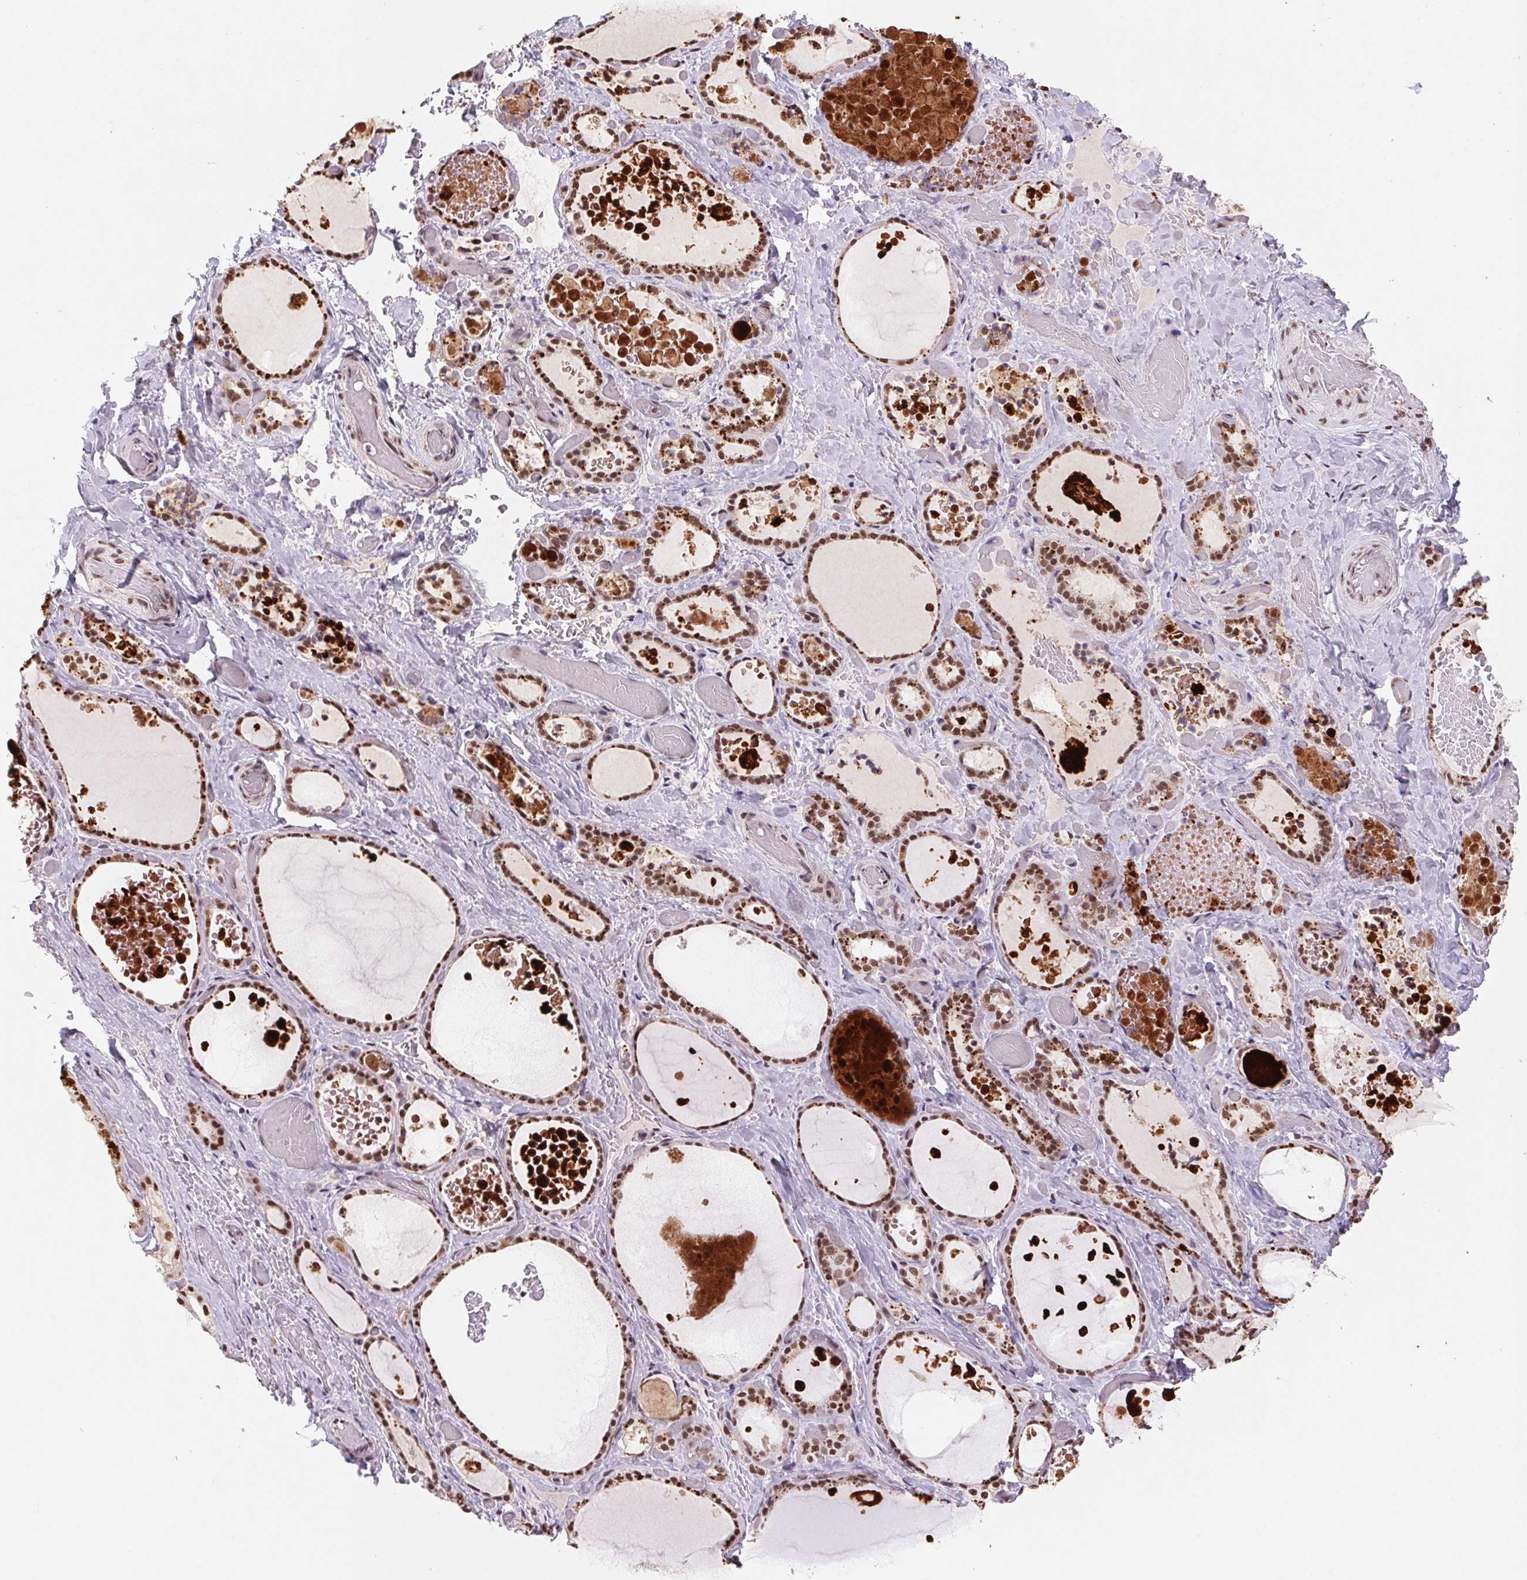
{"staining": {"intensity": "strong", "quantity": ">75%", "location": "cytoplasmic/membranous,nuclear"}, "tissue": "thyroid gland", "cell_type": "Glandular cells", "image_type": "normal", "snomed": [{"axis": "morphology", "description": "Normal tissue, NOS"}, {"axis": "topography", "description": "Thyroid gland"}], "caption": "The micrograph shows immunohistochemical staining of normal thyroid gland. There is strong cytoplasmic/membranous,nuclear positivity is present in about >75% of glandular cells.", "gene": "SNRPG", "patient": {"sex": "female", "age": 56}}